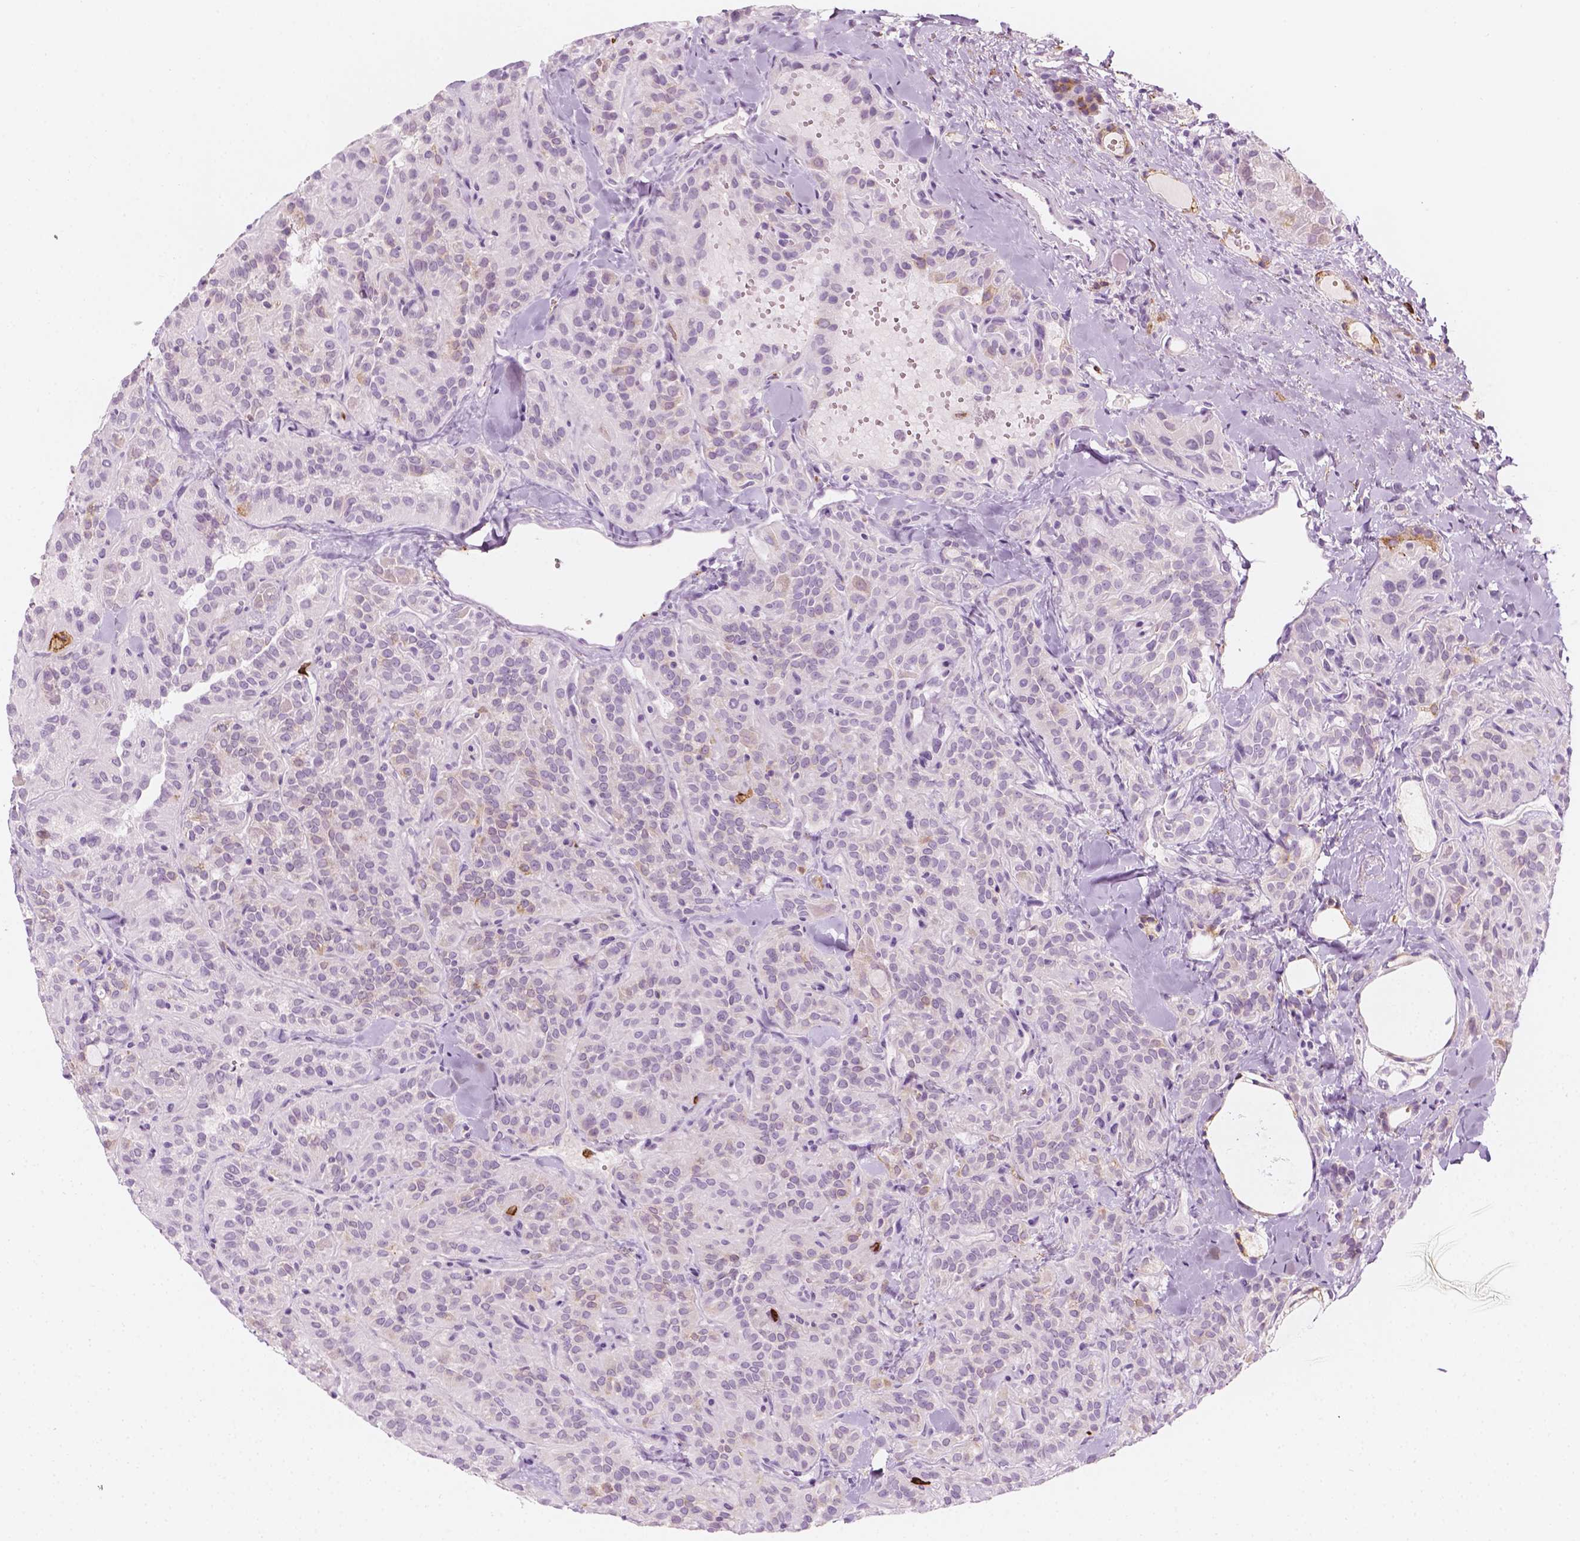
{"staining": {"intensity": "weak", "quantity": "<25%", "location": "cytoplasmic/membranous"}, "tissue": "thyroid cancer", "cell_type": "Tumor cells", "image_type": "cancer", "snomed": [{"axis": "morphology", "description": "Papillary adenocarcinoma, NOS"}, {"axis": "topography", "description": "Thyroid gland"}], "caption": "Tumor cells show no significant expression in thyroid cancer.", "gene": "CES1", "patient": {"sex": "female", "age": 45}}